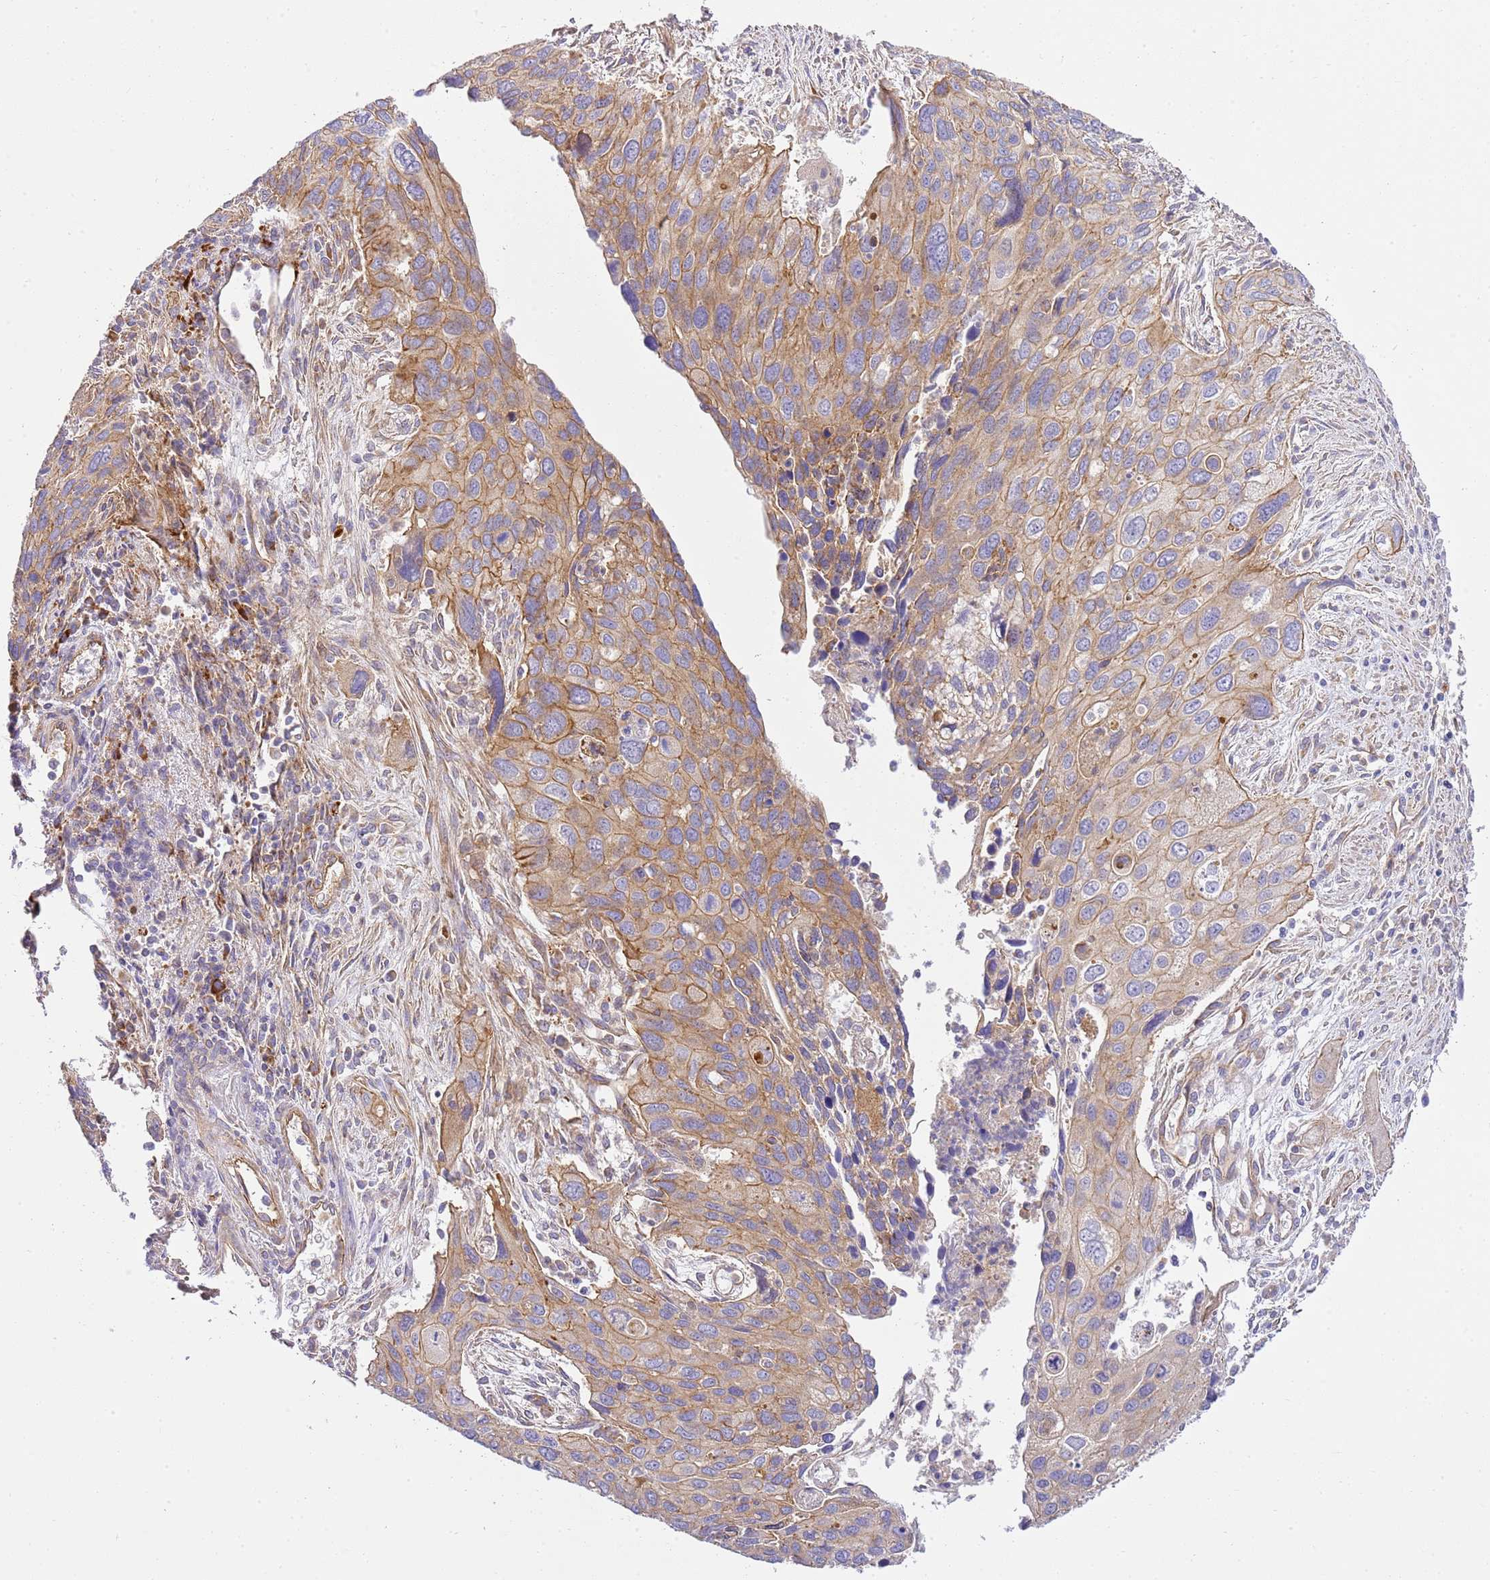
{"staining": {"intensity": "moderate", "quantity": ">75%", "location": "cytoplasmic/membranous"}, "tissue": "cervical cancer", "cell_type": "Tumor cells", "image_type": "cancer", "snomed": [{"axis": "morphology", "description": "Squamous cell carcinoma, NOS"}, {"axis": "topography", "description": "Cervix"}], "caption": "Protein staining exhibits moderate cytoplasmic/membranous positivity in approximately >75% of tumor cells in cervical squamous cell carcinoma.", "gene": "EFCAB8", "patient": {"sex": "female", "age": 55}}